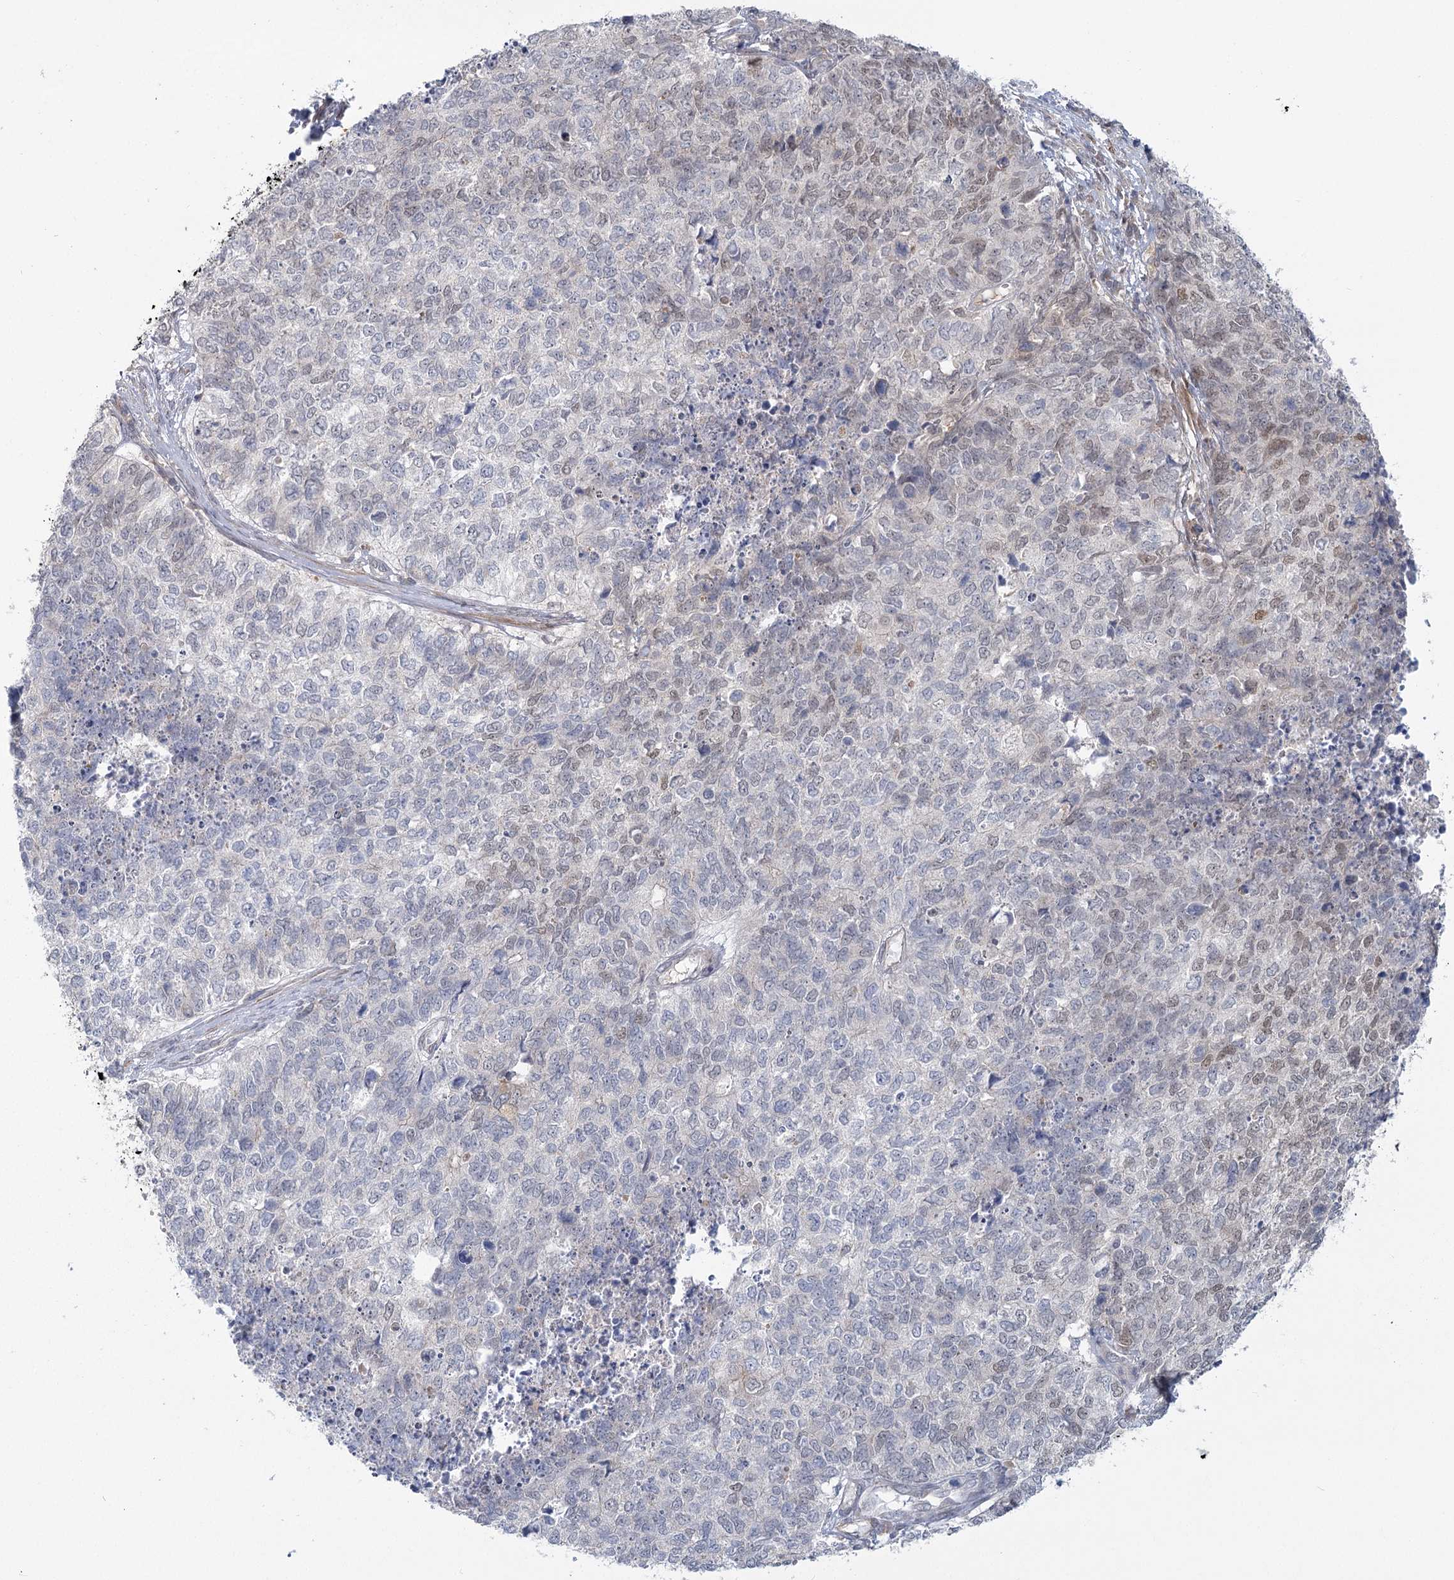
{"staining": {"intensity": "weak", "quantity": "<25%", "location": "nuclear"}, "tissue": "cervical cancer", "cell_type": "Tumor cells", "image_type": "cancer", "snomed": [{"axis": "morphology", "description": "Squamous cell carcinoma, NOS"}, {"axis": "topography", "description": "Cervix"}], "caption": "Tumor cells show no significant protein expression in cervical cancer.", "gene": "USP11", "patient": {"sex": "female", "age": 63}}